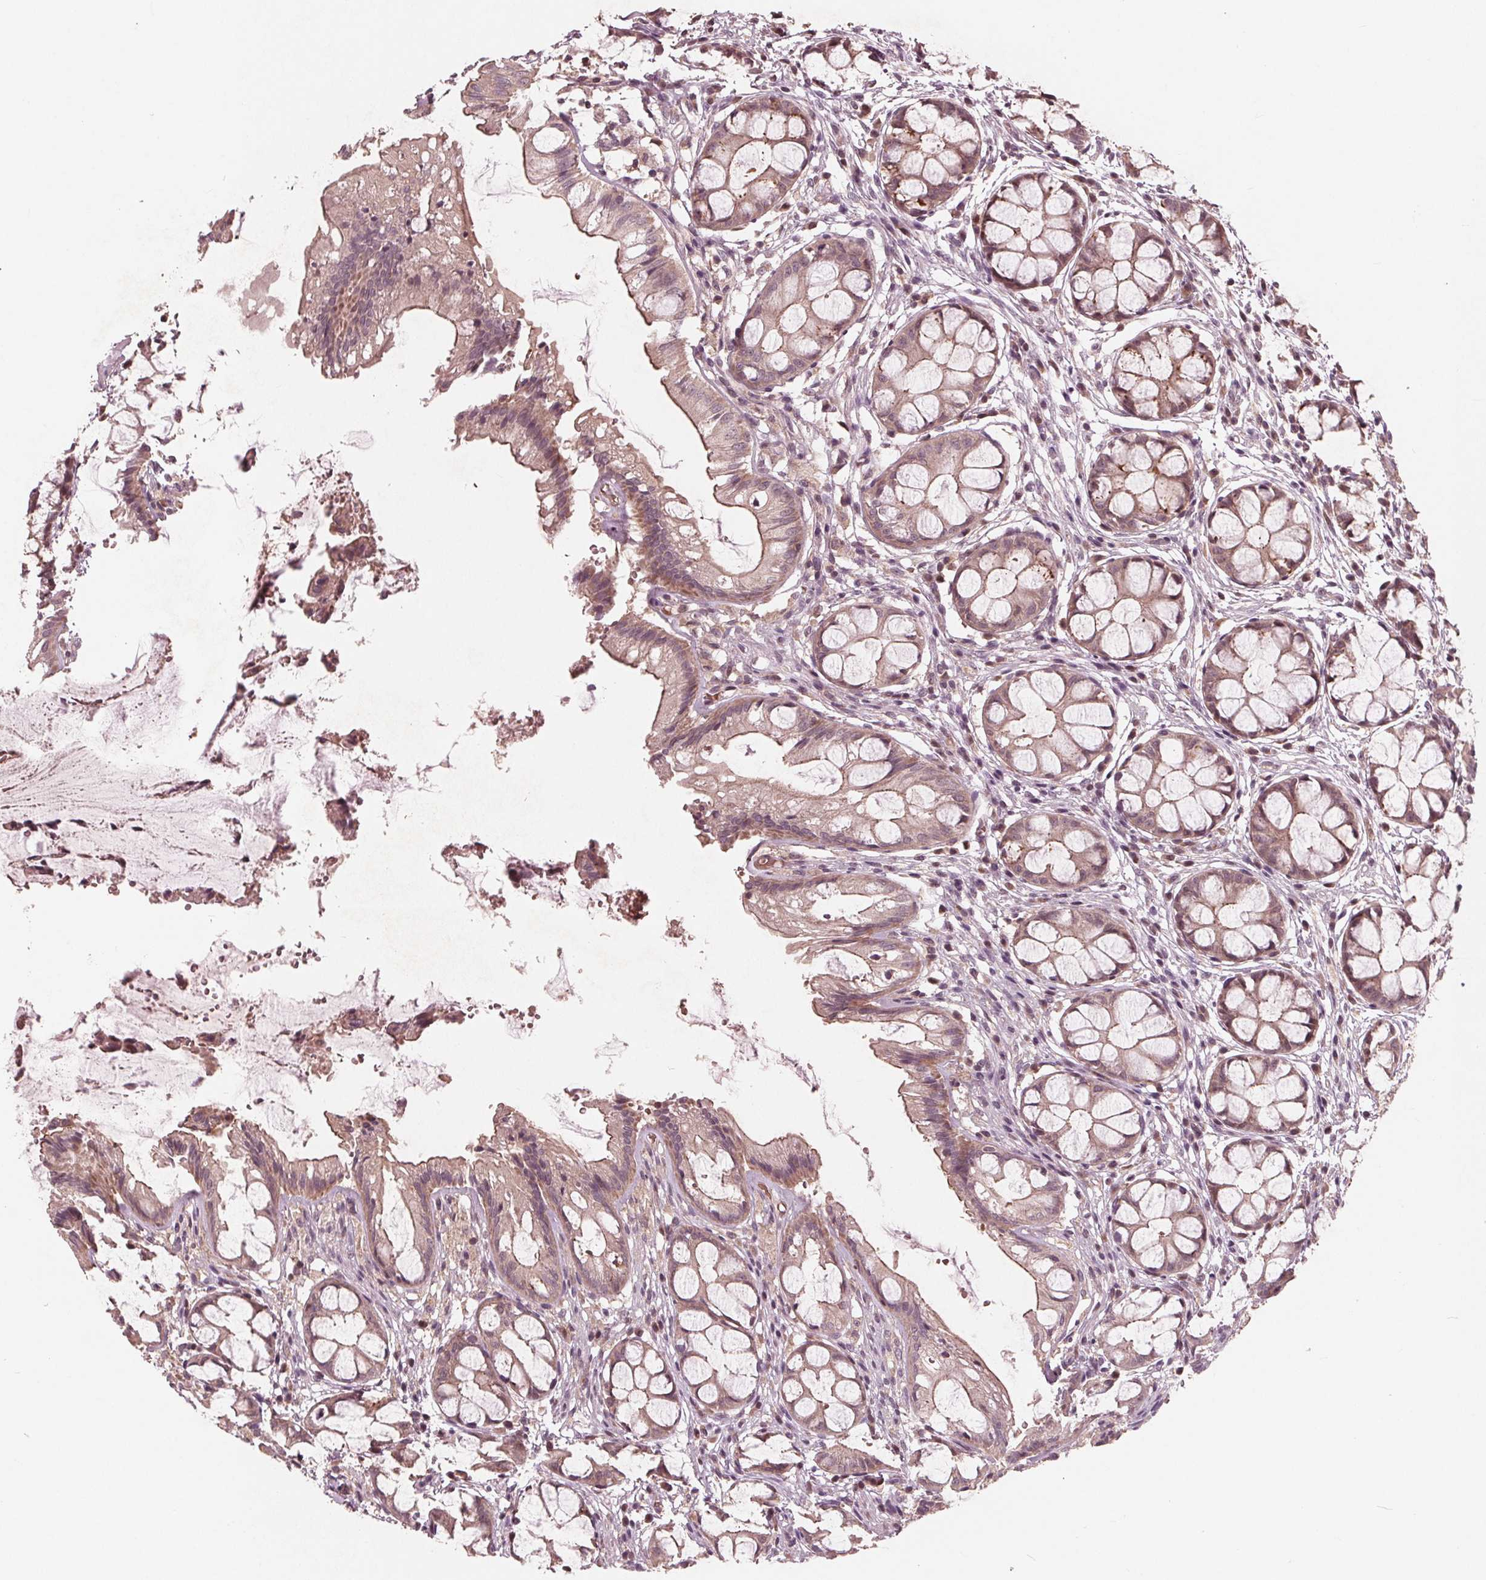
{"staining": {"intensity": "moderate", "quantity": "25%-75%", "location": "cytoplasmic/membranous"}, "tissue": "rectum", "cell_type": "Glandular cells", "image_type": "normal", "snomed": [{"axis": "morphology", "description": "Normal tissue, NOS"}, {"axis": "topography", "description": "Rectum"}], "caption": "Moderate cytoplasmic/membranous protein positivity is present in about 25%-75% of glandular cells in rectum.", "gene": "UBALD1", "patient": {"sex": "female", "age": 62}}